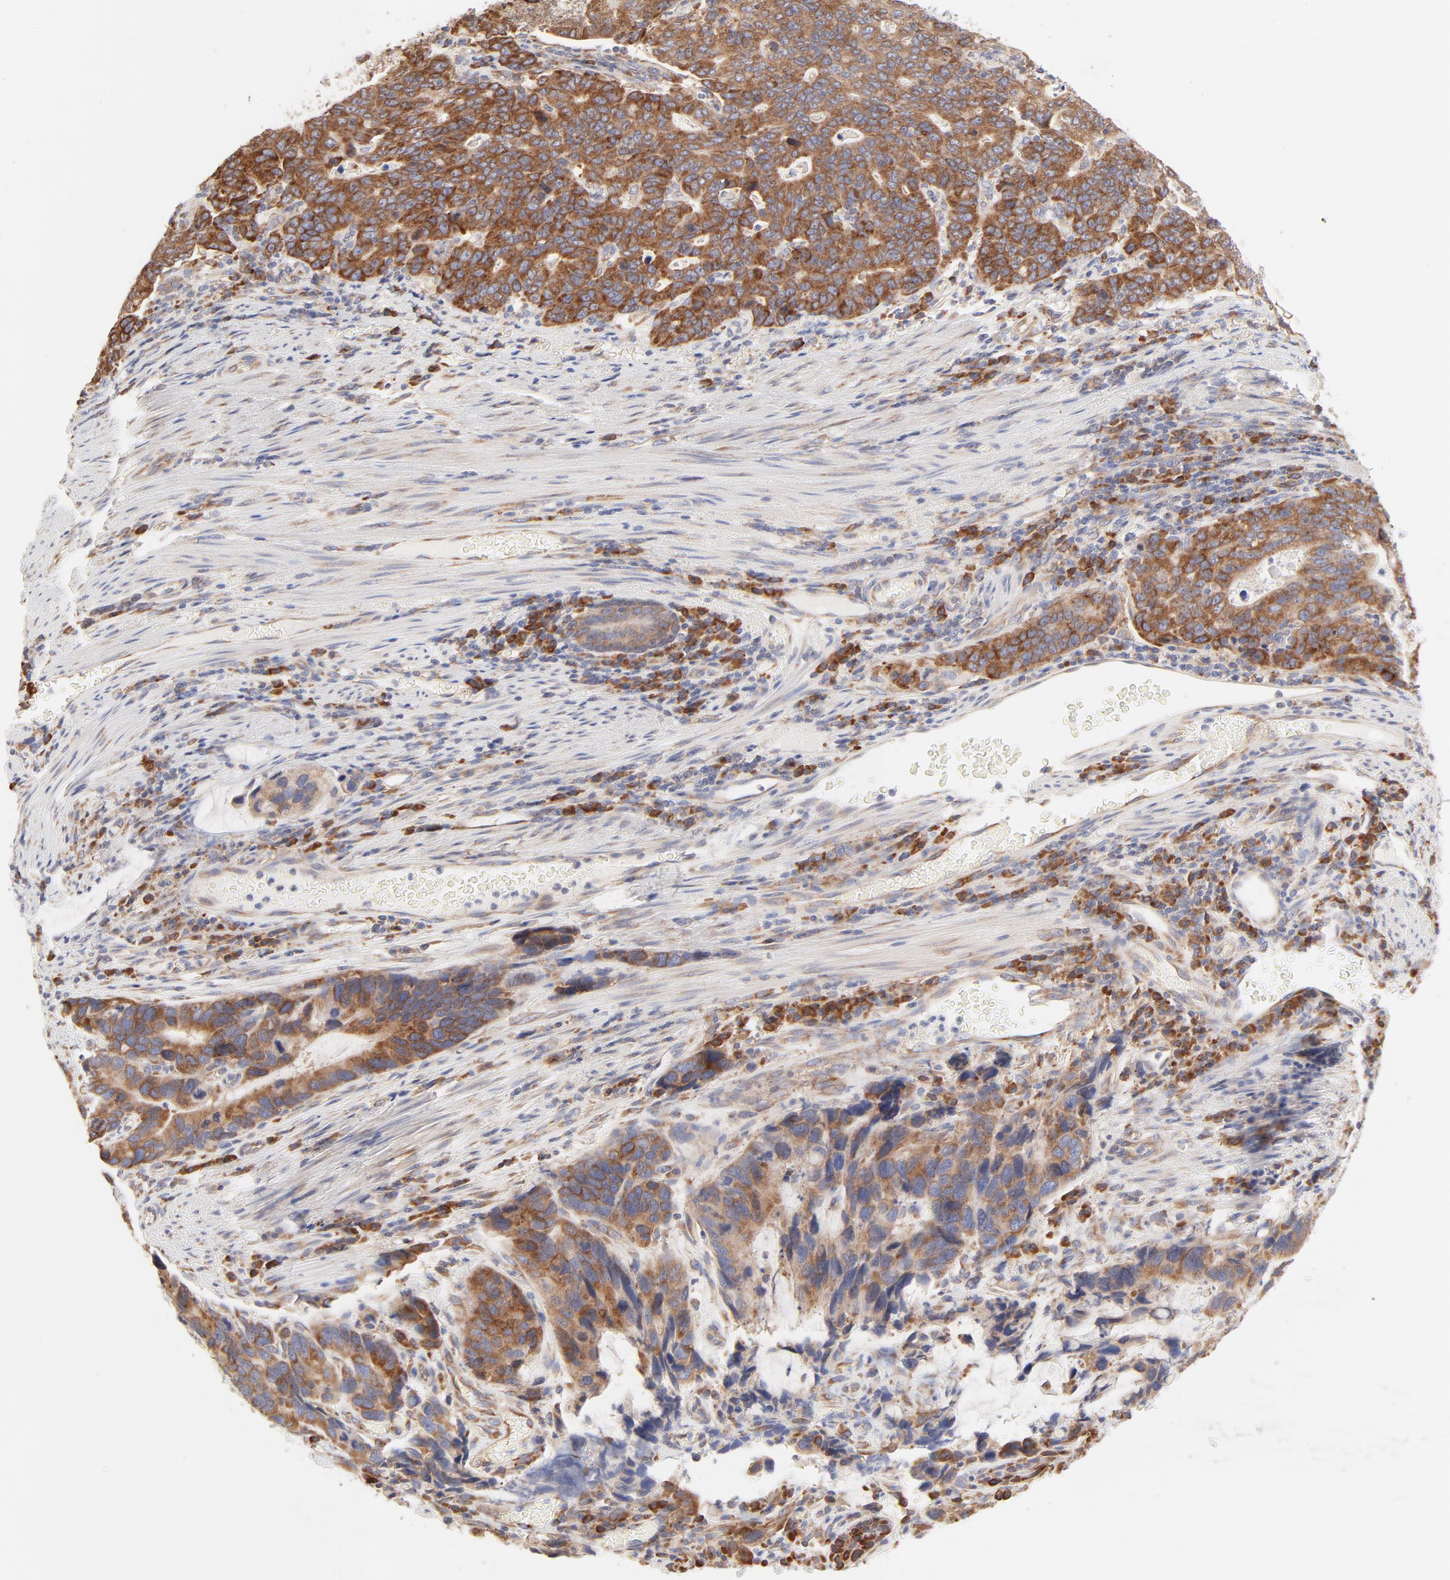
{"staining": {"intensity": "strong", "quantity": ">75%", "location": "cytoplasmic/membranous"}, "tissue": "stomach cancer", "cell_type": "Tumor cells", "image_type": "cancer", "snomed": [{"axis": "morphology", "description": "Adenocarcinoma, NOS"}, {"axis": "topography", "description": "Esophagus"}, {"axis": "topography", "description": "Stomach"}], "caption": "This histopathology image reveals immunohistochemistry staining of human stomach cancer, with high strong cytoplasmic/membranous expression in approximately >75% of tumor cells.", "gene": "RPS21", "patient": {"sex": "male", "age": 74}}